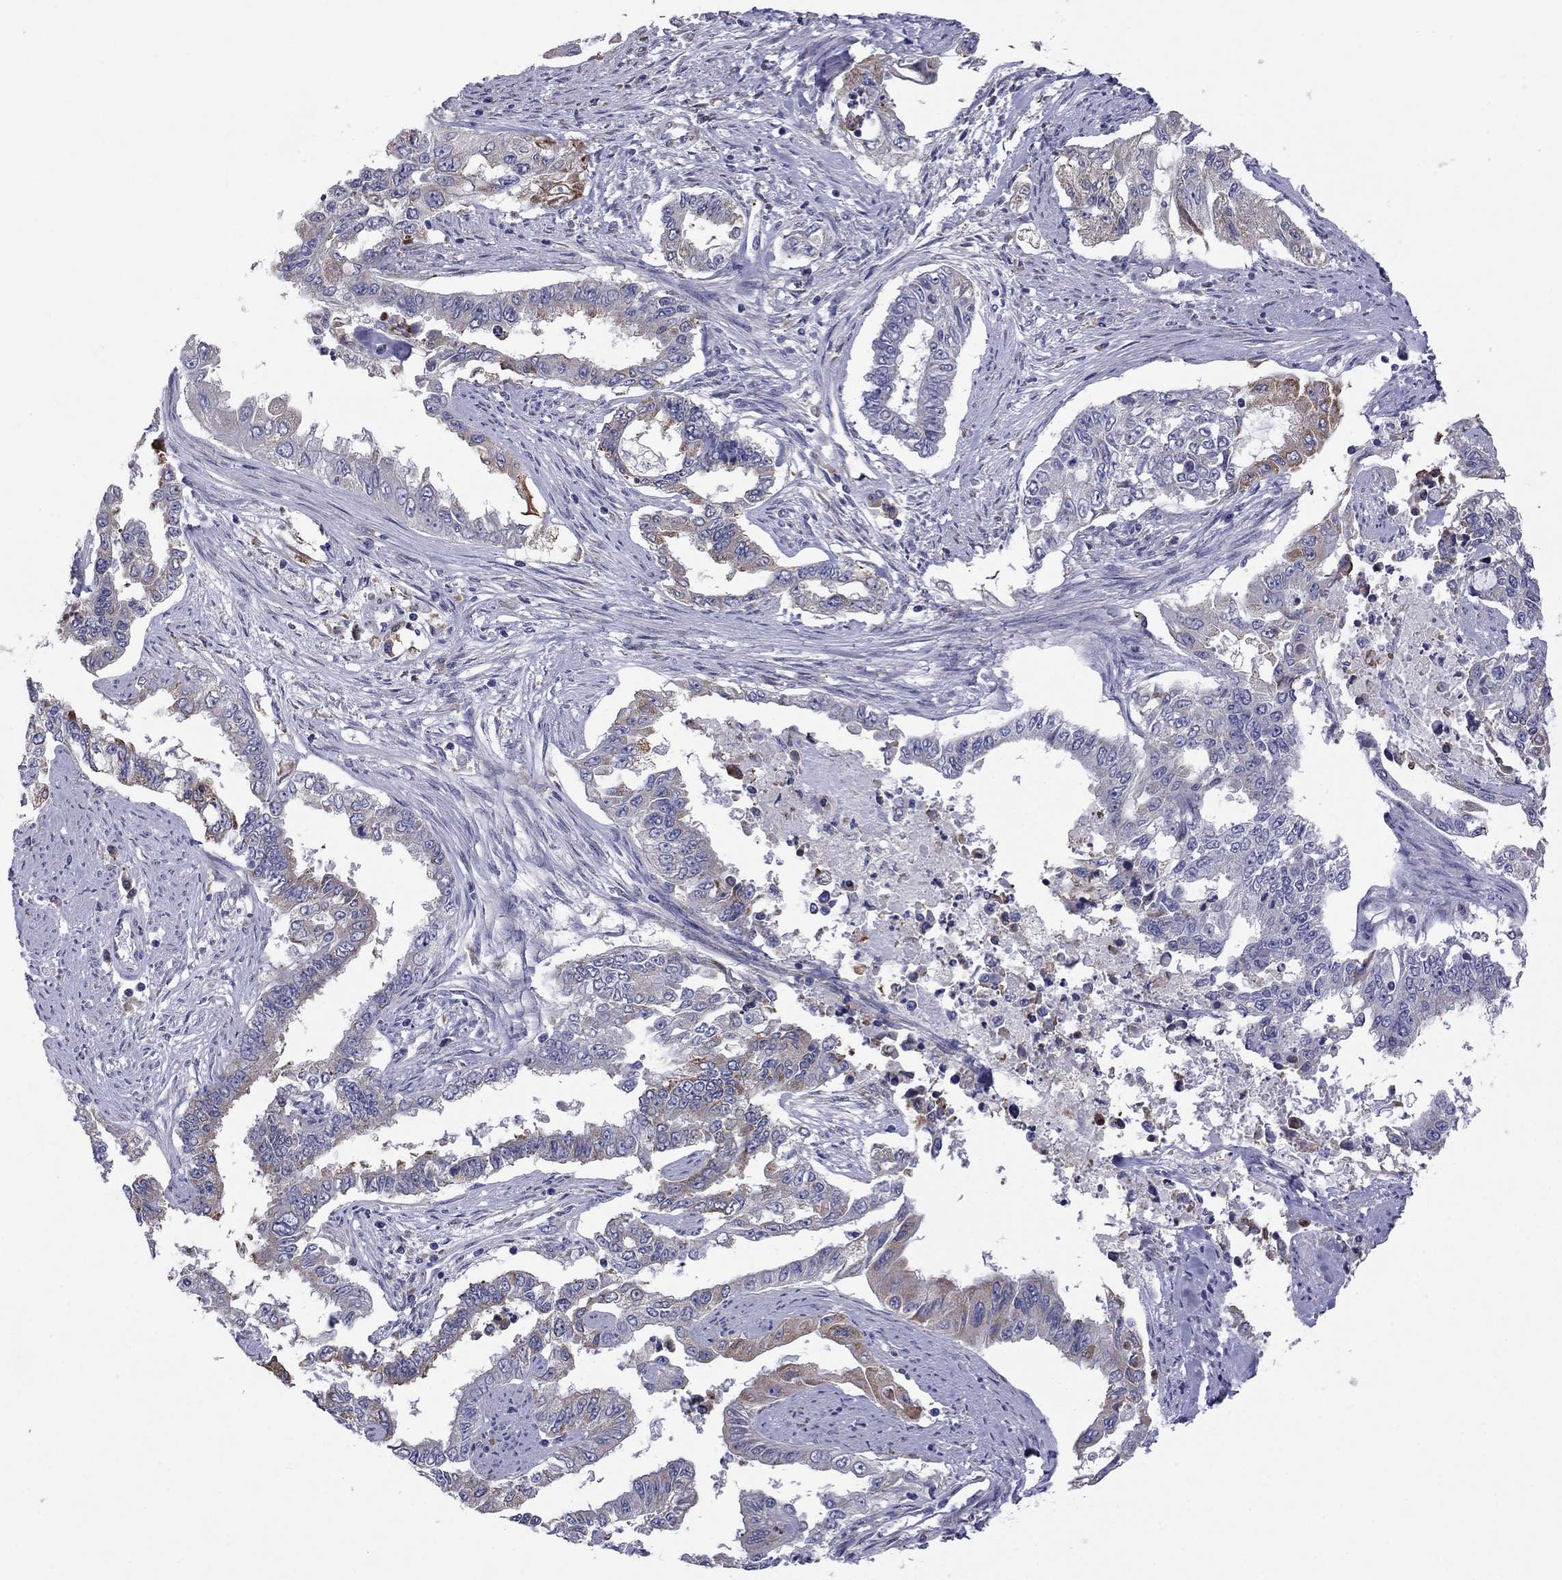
{"staining": {"intensity": "moderate", "quantity": "<25%", "location": "cytoplasmic/membranous"}, "tissue": "endometrial cancer", "cell_type": "Tumor cells", "image_type": "cancer", "snomed": [{"axis": "morphology", "description": "Adenocarcinoma, NOS"}, {"axis": "topography", "description": "Uterus"}], "caption": "Moderate cytoplasmic/membranous positivity for a protein is seen in approximately <25% of tumor cells of endometrial cancer using IHC.", "gene": "TMPRSS11A", "patient": {"sex": "female", "age": 59}}